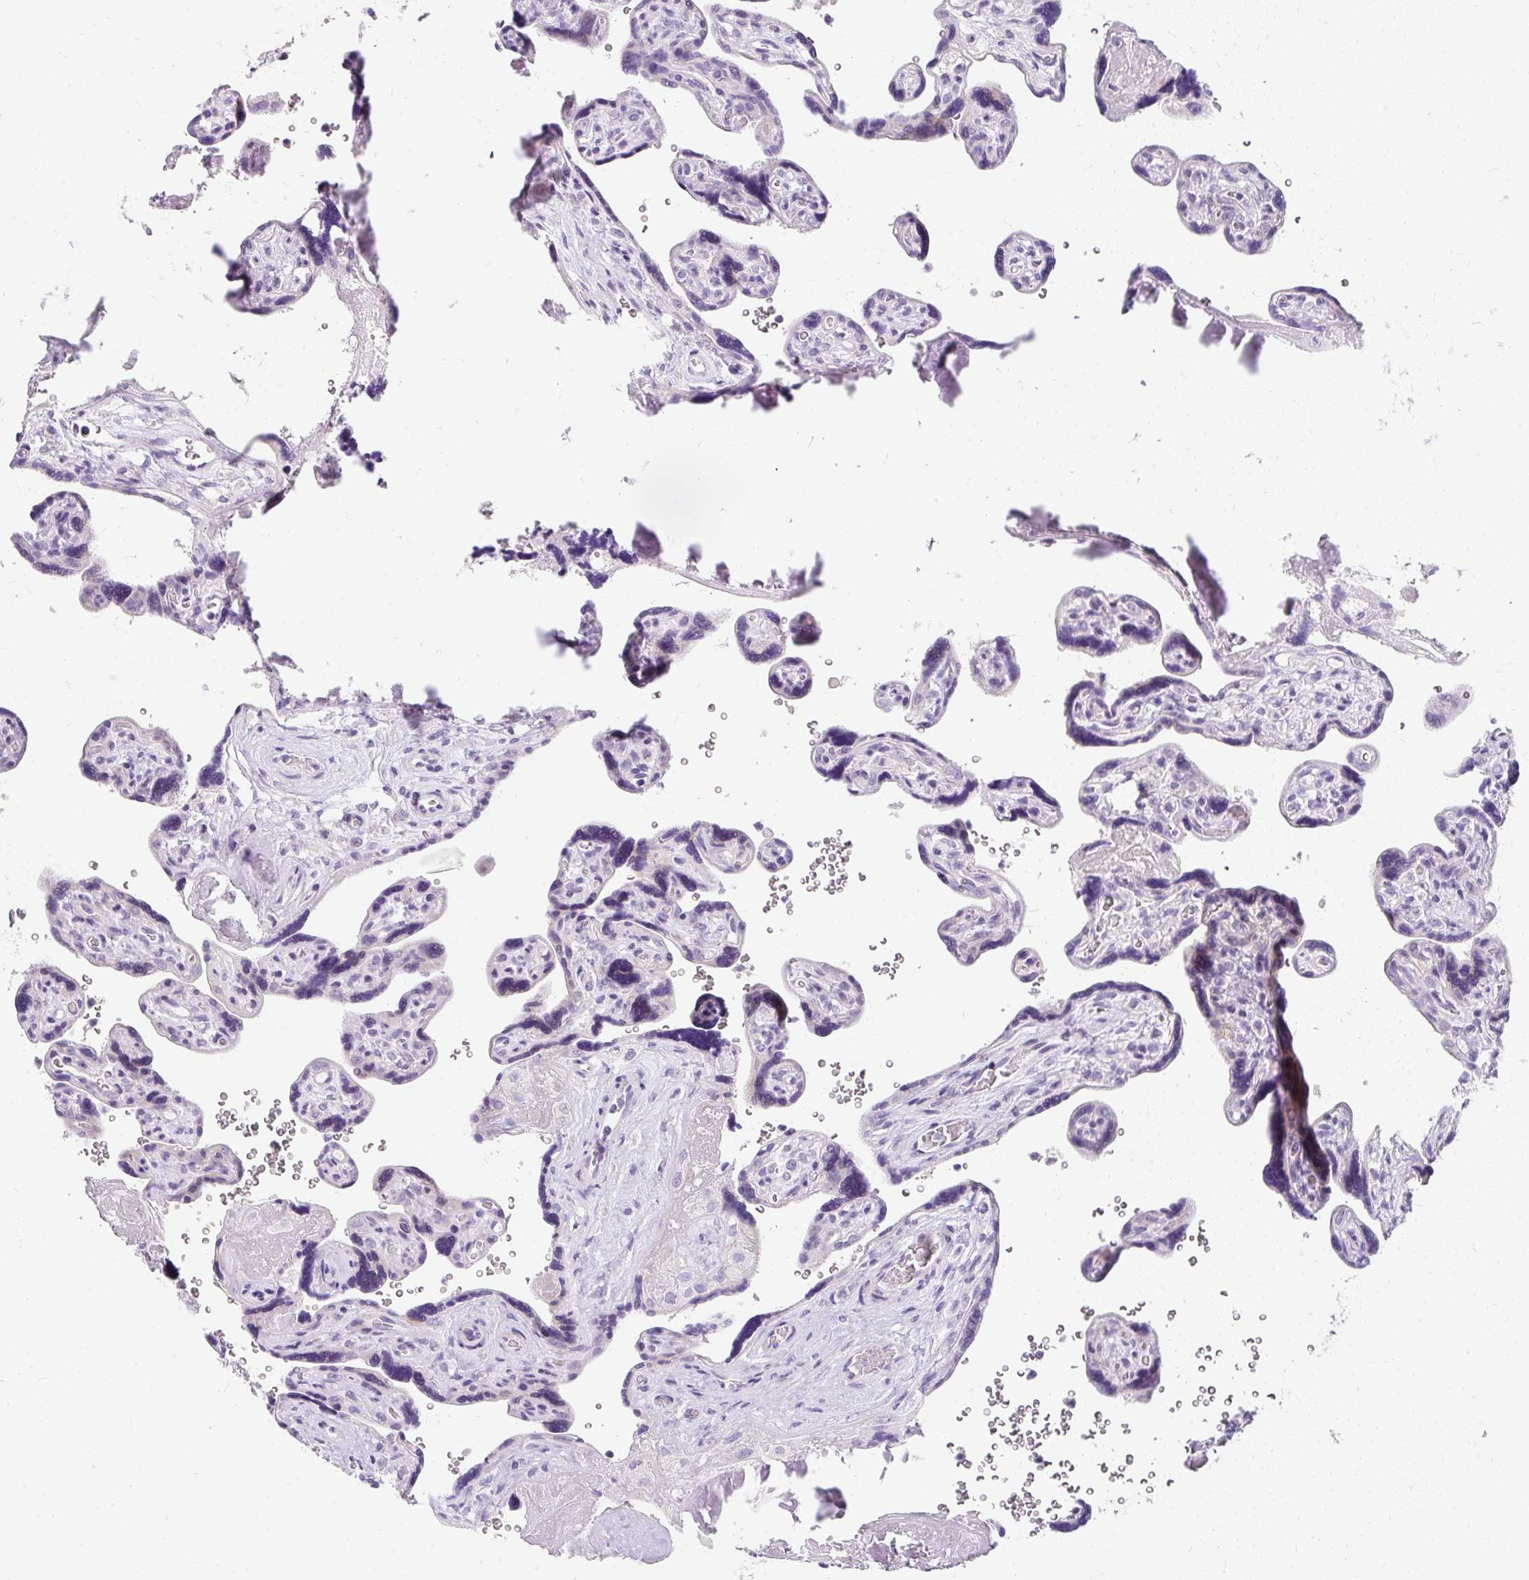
{"staining": {"intensity": "negative", "quantity": "none", "location": "none"}, "tissue": "placenta", "cell_type": "Trophoblastic cells", "image_type": "normal", "snomed": [{"axis": "morphology", "description": "Normal tissue, NOS"}, {"axis": "topography", "description": "Placenta"}], "caption": "Immunohistochemistry of unremarkable human placenta shows no staining in trophoblastic cells. (DAB immunohistochemistry (IHC), high magnification).", "gene": "DTX4", "patient": {"sex": "female", "age": 39}}